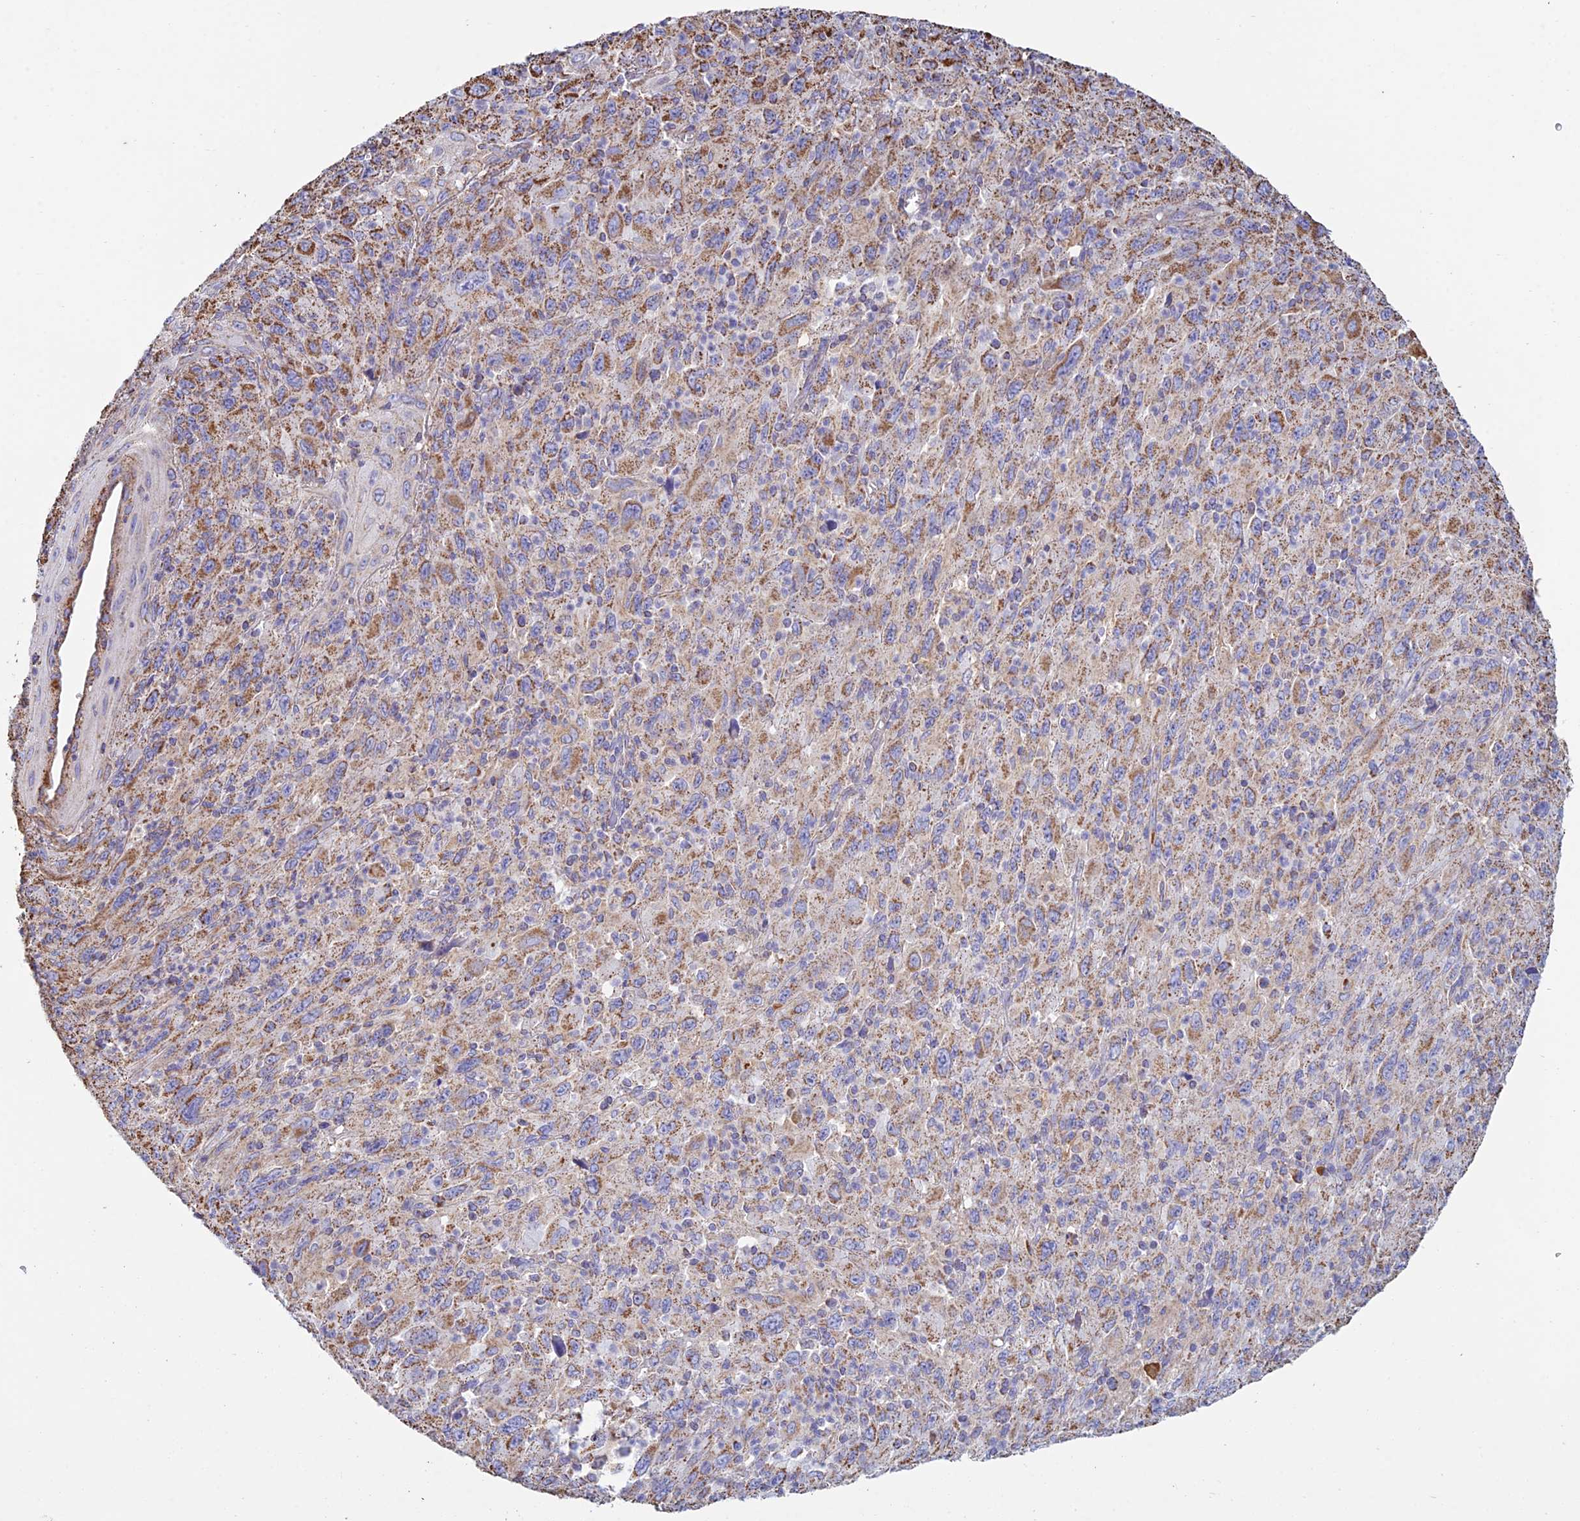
{"staining": {"intensity": "moderate", "quantity": "25%-75%", "location": "cytoplasmic/membranous"}, "tissue": "melanoma", "cell_type": "Tumor cells", "image_type": "cancer", "snomed": [{"axis": "morphology", "description": "Malignant melanoma, Metastatic site"}, {"axis": "topography", "description": "Skin"}], "caption": "The photomicrograph shows staining of malignant melanoma (metastatic site), revealing moderate cytoplasmic/membranous protein expression (brown color) within tumor cells.", "gene": "OR2W3", "patient": {"sex": "female", "age": 56}}